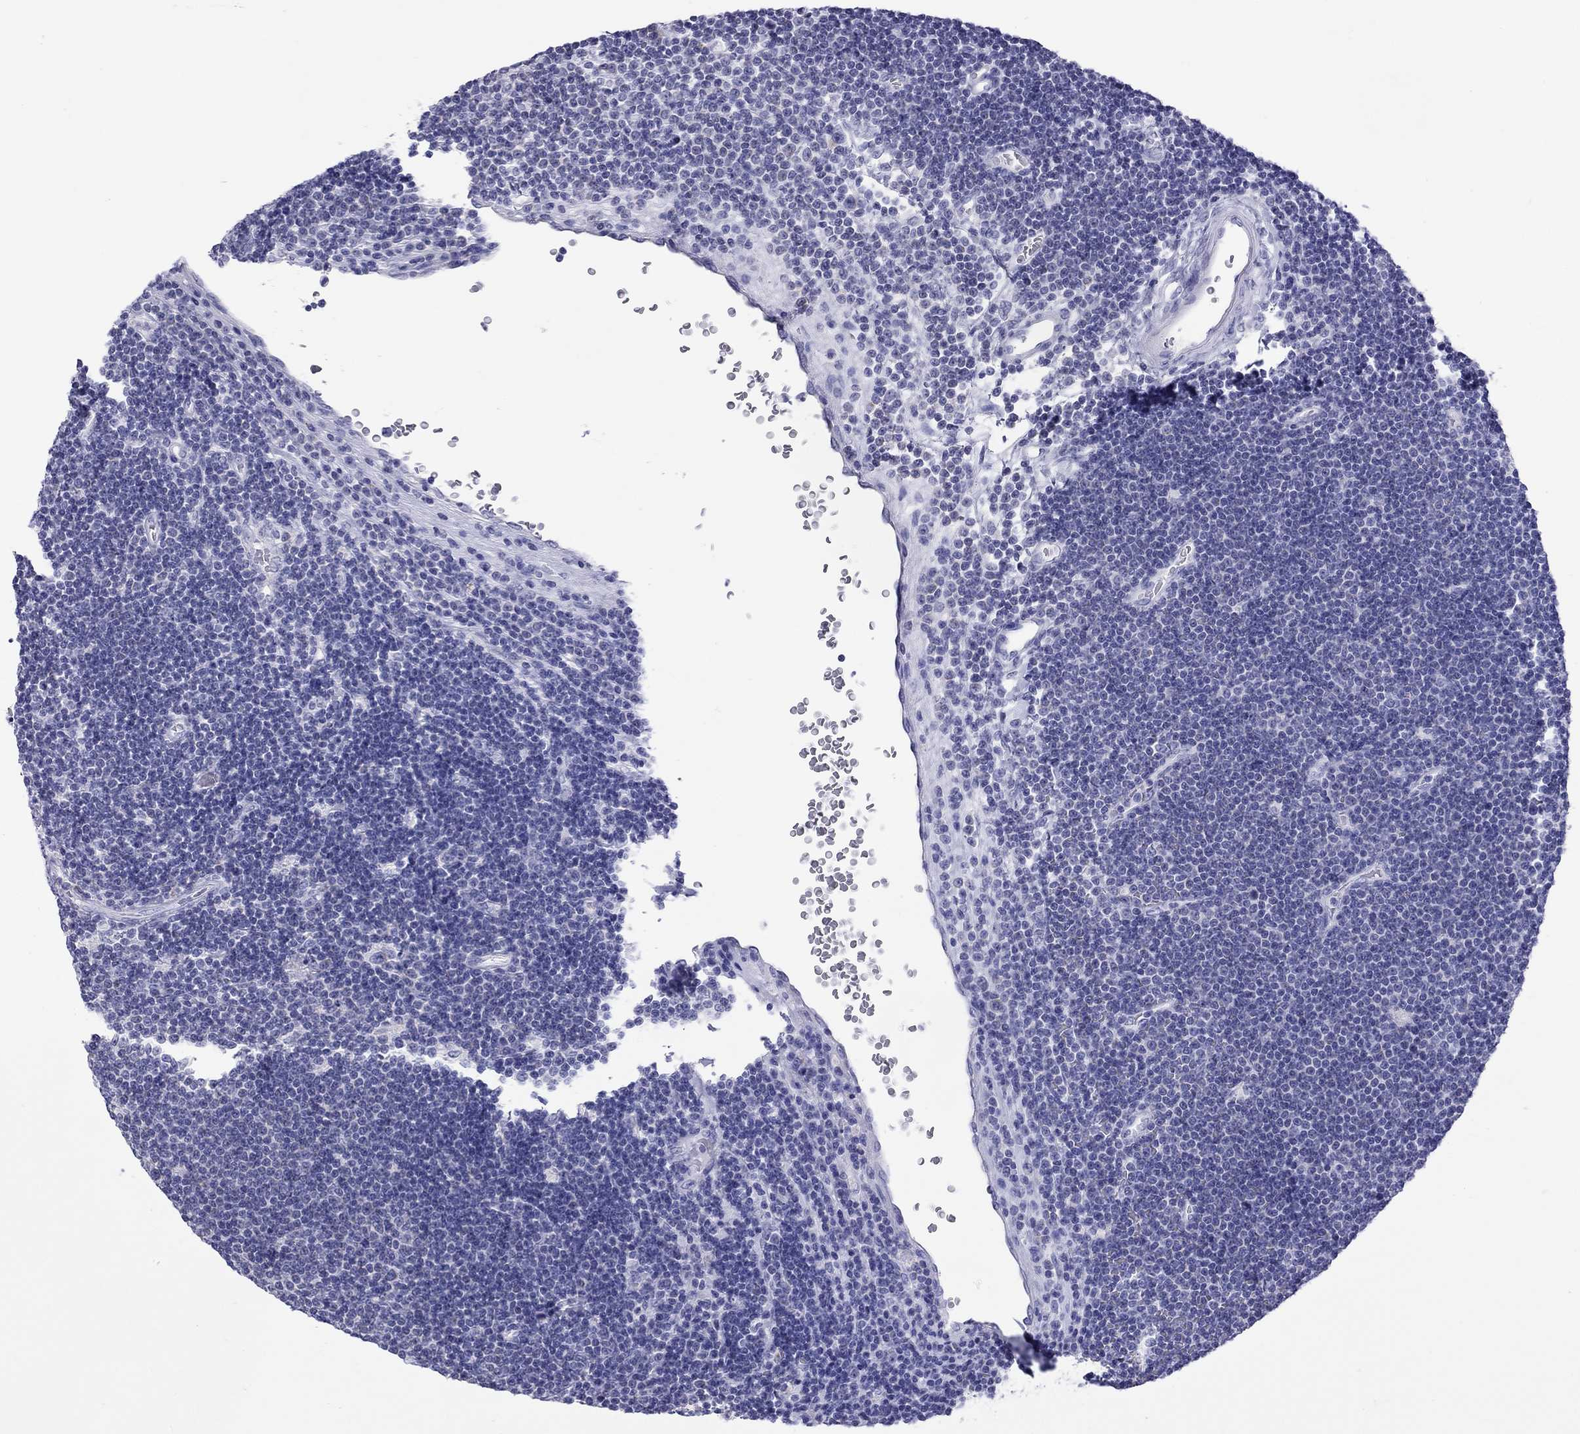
{"staining": {"intensity": "negative", "quantity": "none", "location": "none"}, "tissue": "lymphoma", "cell_type": "Tumor cells", "image_type": "cancer", "snomed": [{"axis": "morphology", "description": "Malignant lymphoma, non-Hodgkin's type, Low grade"}, {"axis": "topography", "description": "Brain"}], "caption": "High power microscopy micrograph of an immunohistochemistry histopathology image of malignant lymphoma, non-Hodgkin's type (low-grade), revealing no significant staining in tumor cells.", "gene": "DPY19L2", "patient": {"sex": "female", "age": 66}}